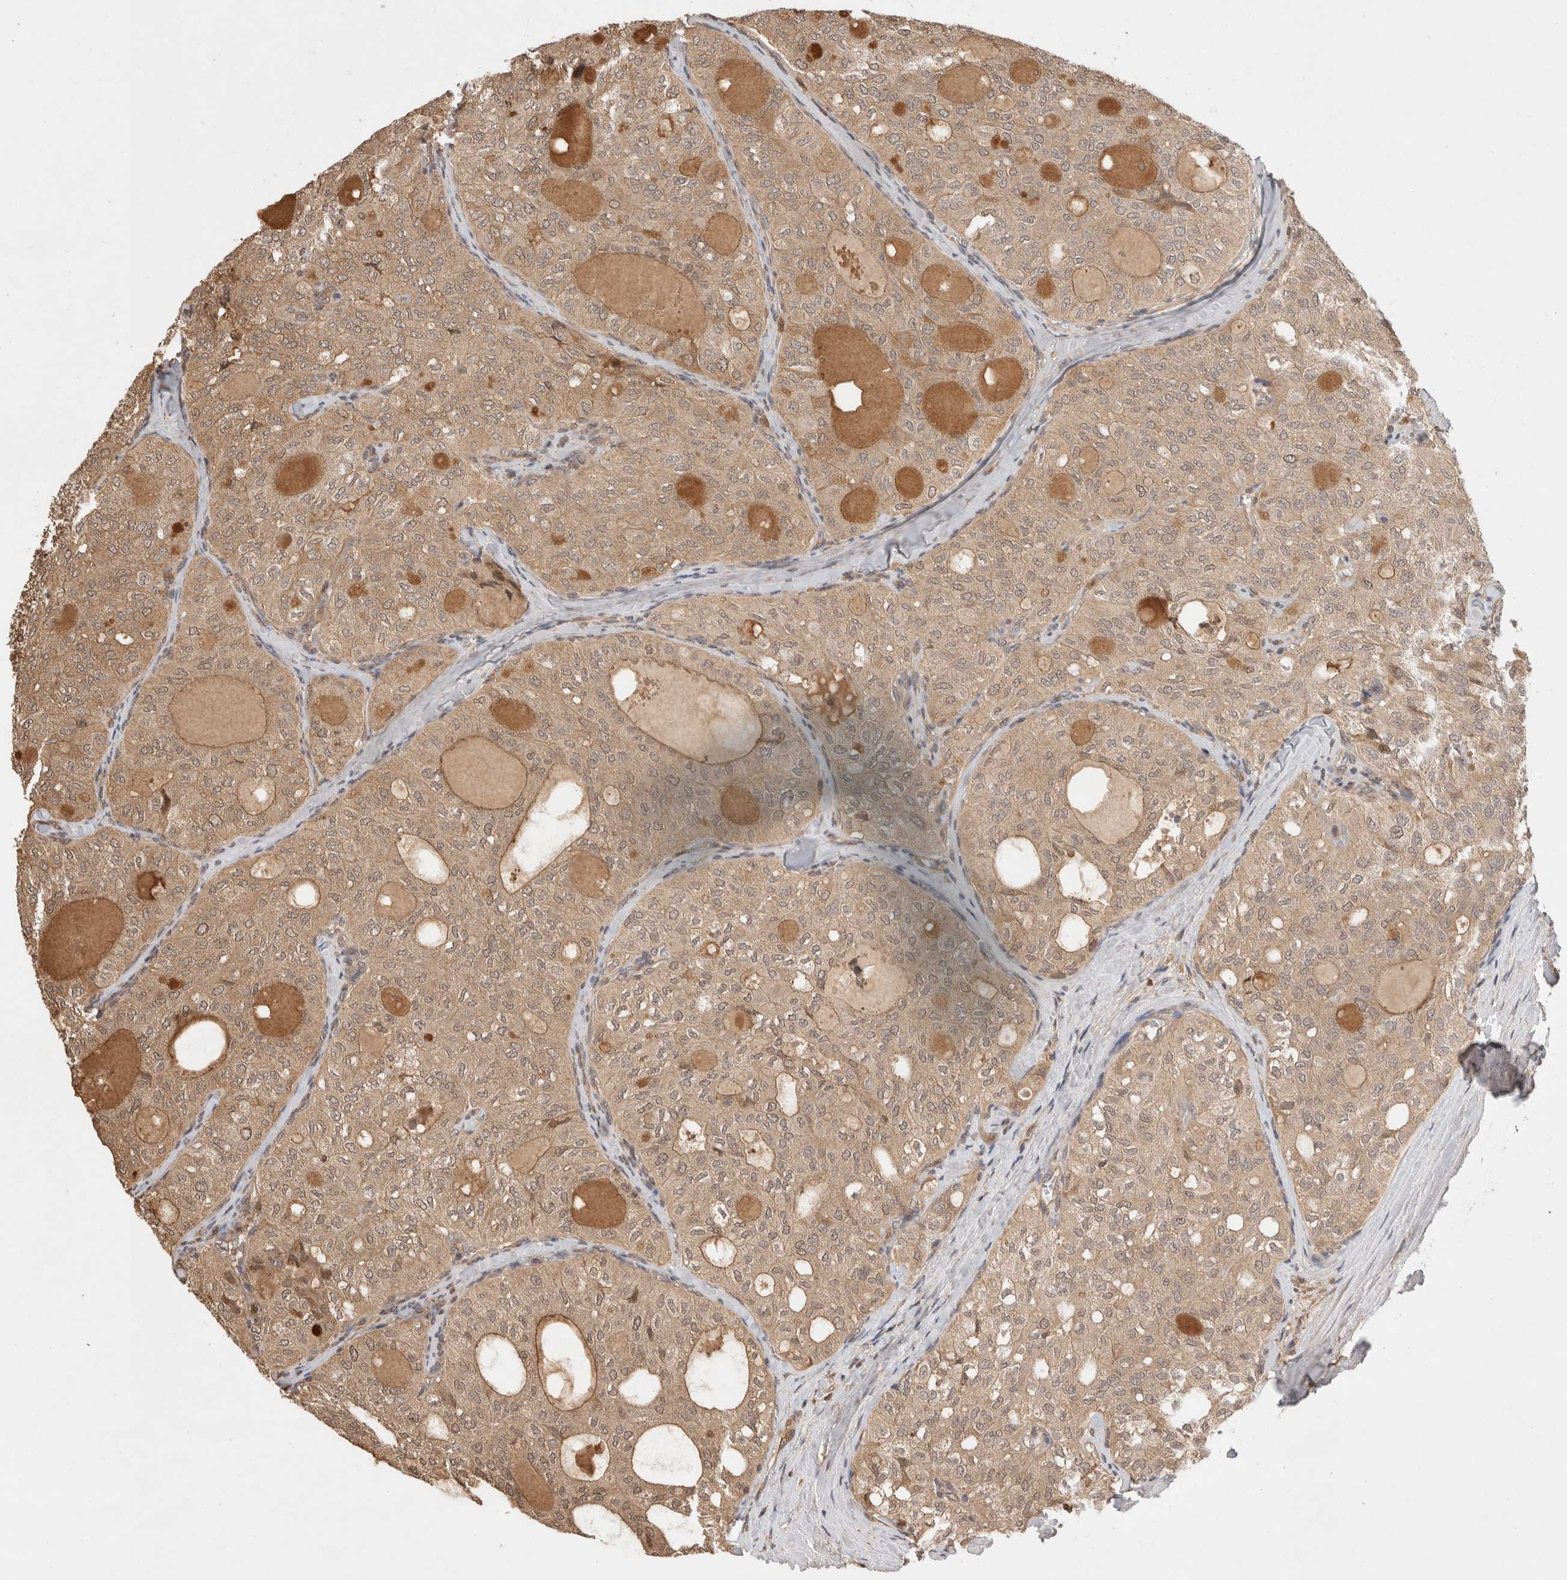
{"staining": {"intensity": "moderate", "quantity": ">75%", "location": "cytoplasmic/membranous"}, "tissue": "thyroid cancer", "cell_type": "Tumor cells", "image_type": "cancer", "snomed": [{"axis": "morphology", "description": "Follicular adenoma carcinoma, NOS"}, {"axis": "topography", "description": "Thyroid gland"}], "caption": "Tumor cells reveal moderate cytoplasmic/membranous staining in about >75% of cells in thyroid cancer (follicular adenoma carcinoma).", "gene": "PRMT3", "patient": {"sex": "male", "age": 75}}